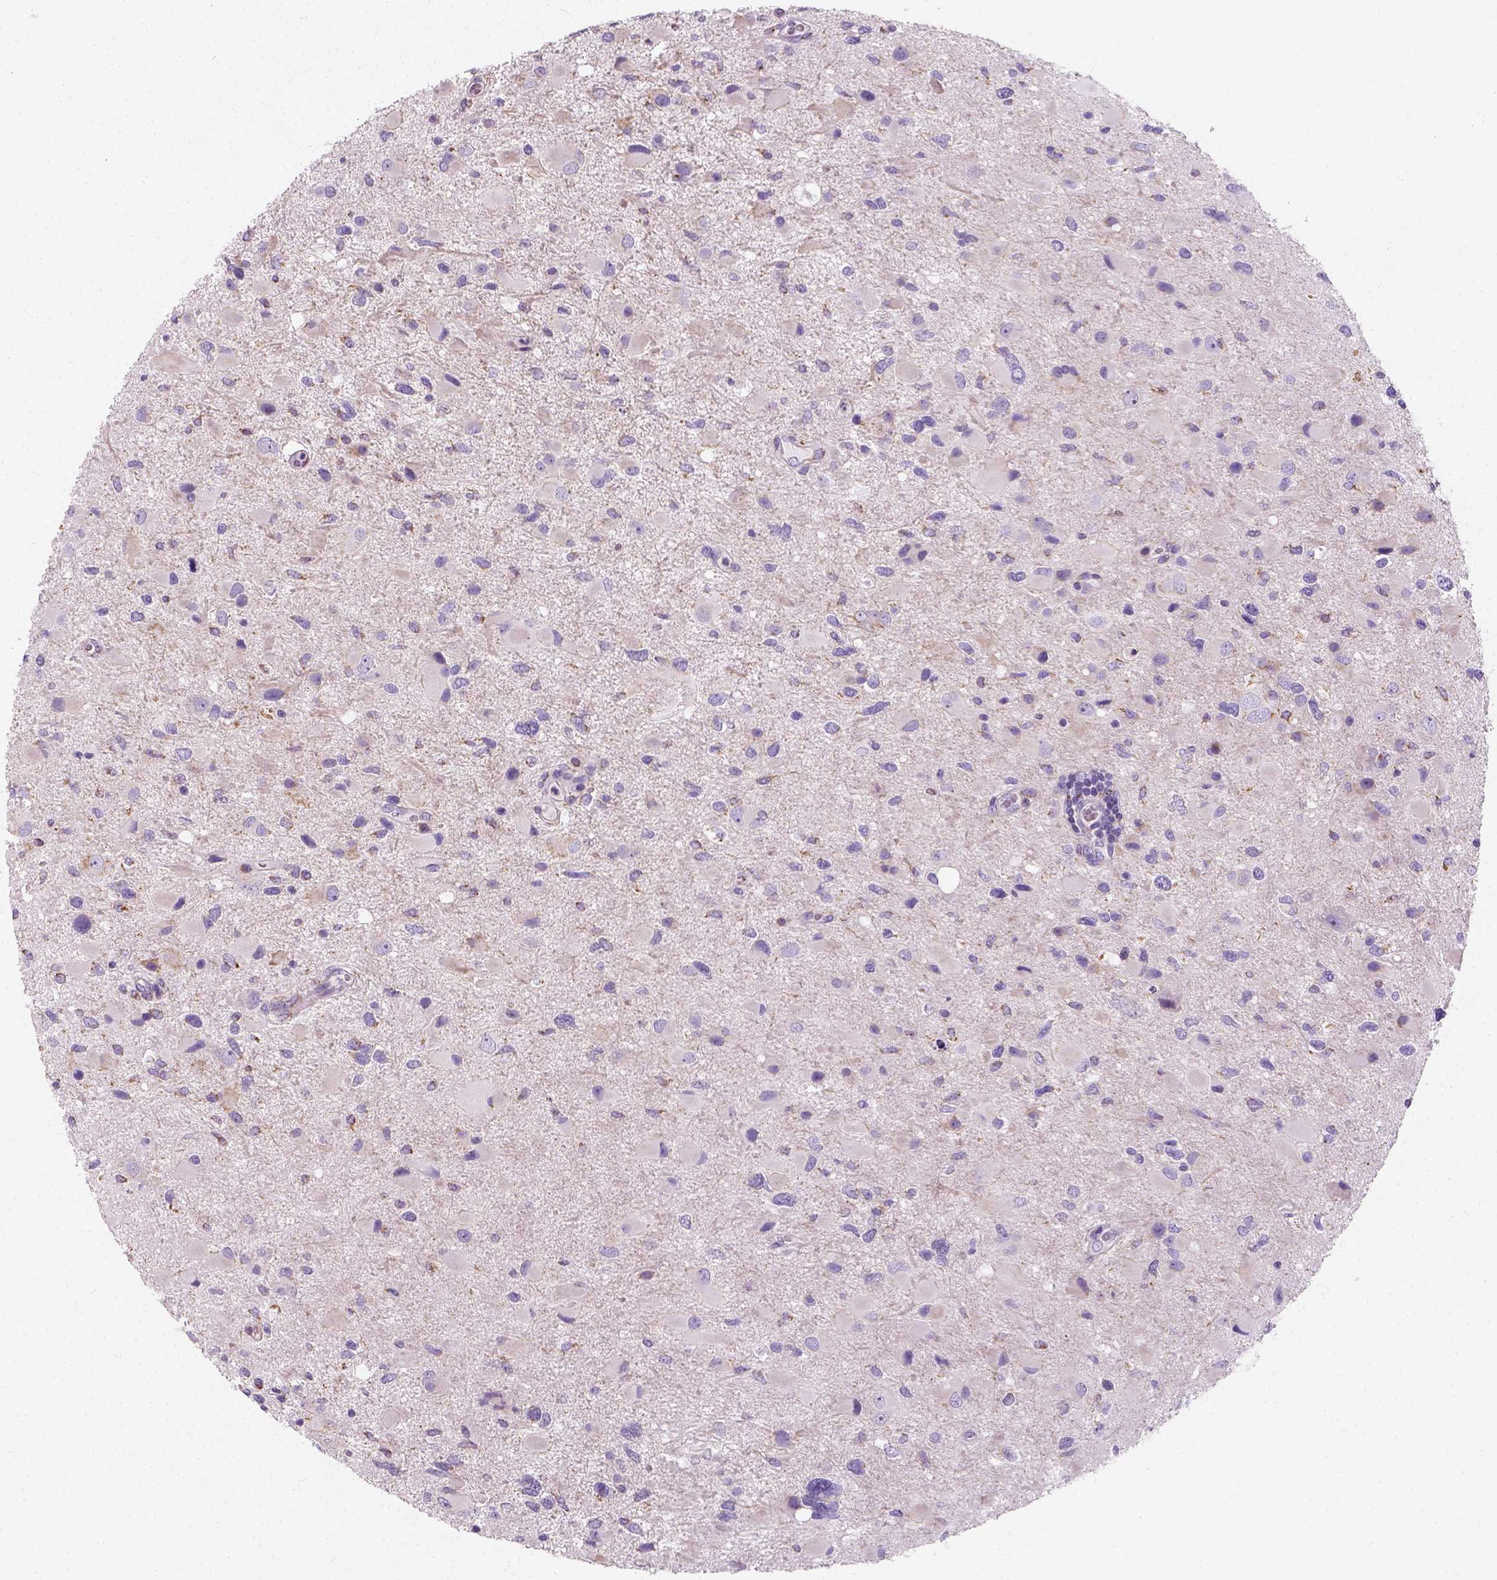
{"staining": {"intensity": "negative", "quantity": "none", "location": "none"}, "tissue": "glioma", "cell_type": "Tumor cells", "image_type": "cancer", "snomed": [{"axis": "morphology", "description": "Glioma, malignant, Low grade"}, {"axis": "topography", "description": "Brain"}], "caption": "An image of human malignant low-grade glioma is negative for staining in tumor cells.", "gene": "CHODL", "patient": {"sex": "female", "age": 32}}